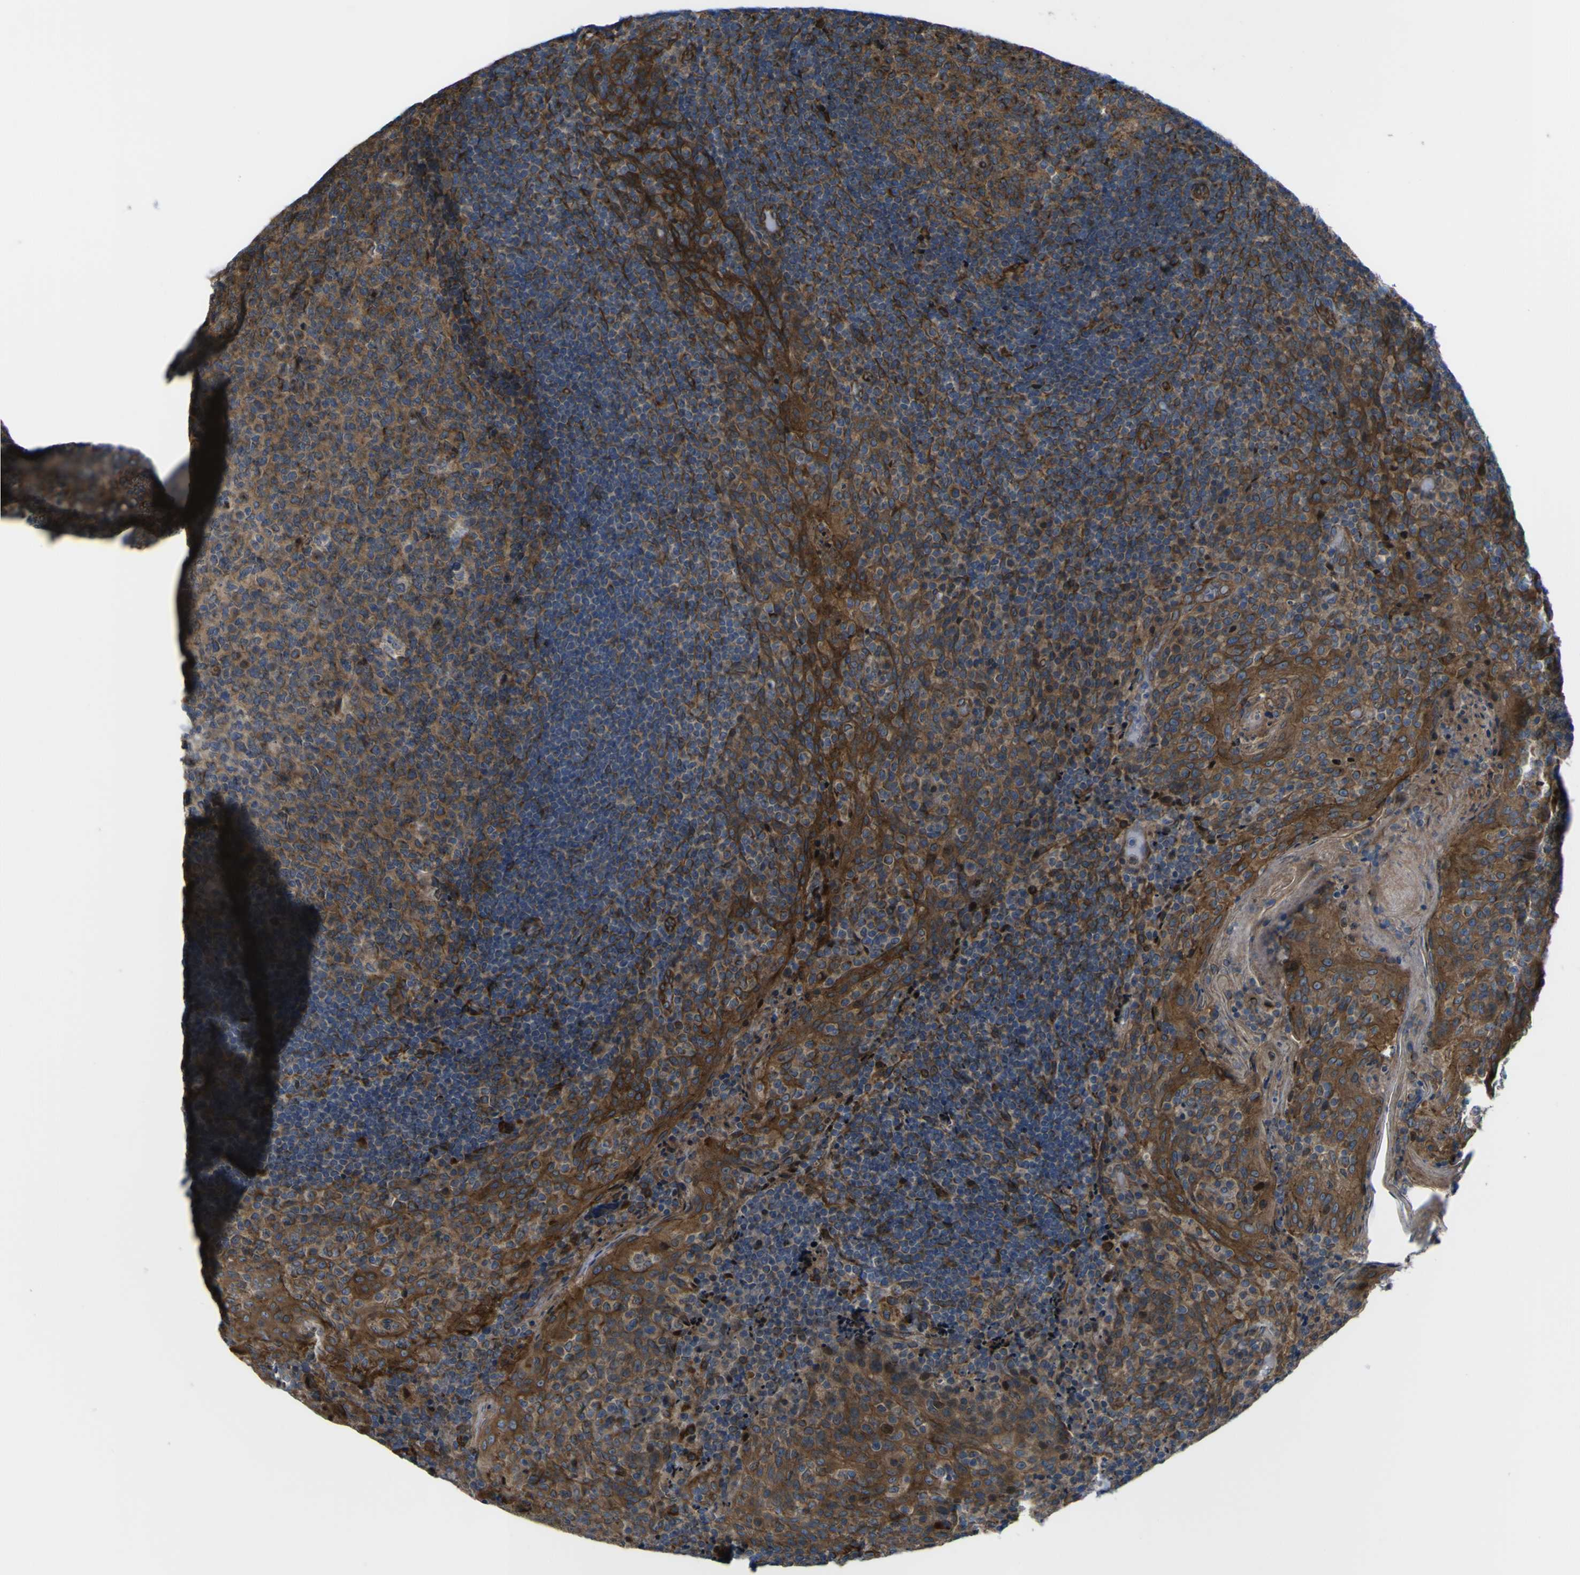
{"staining": {"intensity": "moderate", "quantity": ">75%", "location": "cytoplasmic/membranous"}, "tissue": "tonsil", "cell_type": "Germinal center cells", "image_type": "normal", "snomed": [{"axis": "morphology", "description": "Normal tissue, NOS"}, {"axis": "topography", "description": "Tonsil"}], "caption": "Moderate cytoplasmic/membranous staining for a protein is appreciated in about >75% of germinal center cells of unremarkable tonsil using immunohistochemistry.", "gene": "FBXO30", "patient": {"sex": "male", "age": 17}}